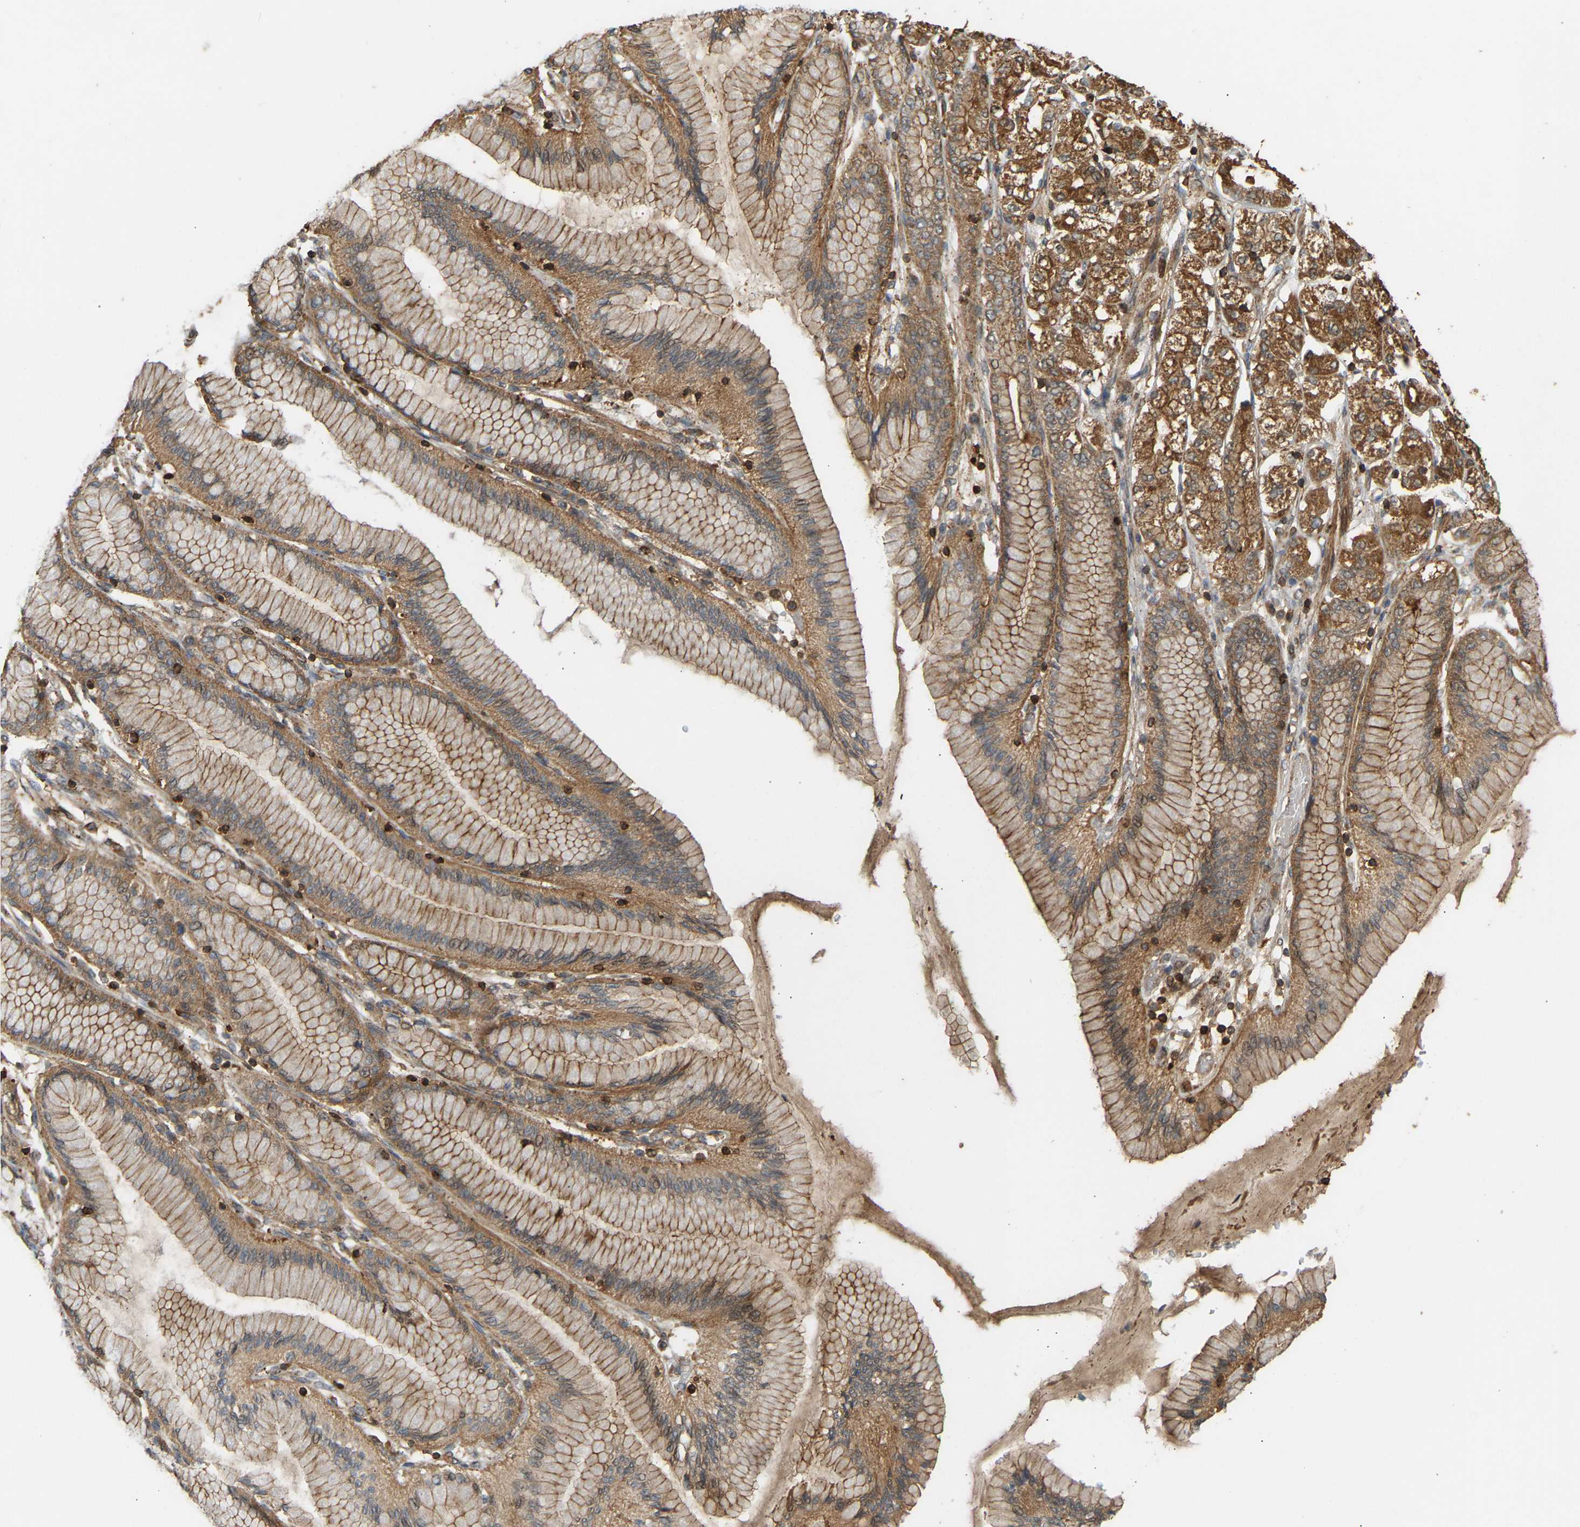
{"staining": {"intensity": "strong", "quantity": ">75%", "location": "cytoplasmic/membranous"}, "tissue": "stomach cancer", "cell_type": "Tumor cells", "image_type": "cancer", "snomed": [{"axis": "morphology", "description": "Adenocarcinoma, NOS"}, {"axis": "topography", "description": "Stomach"}], "caption": "Immunohistochemical staining of human stomach cancer reveals high levels of strong cytoplasmic/membranous expression in approximately >75% of tumor cells.", "gene": "GOPC", "patient": {"sex": "female", "age": 65}}